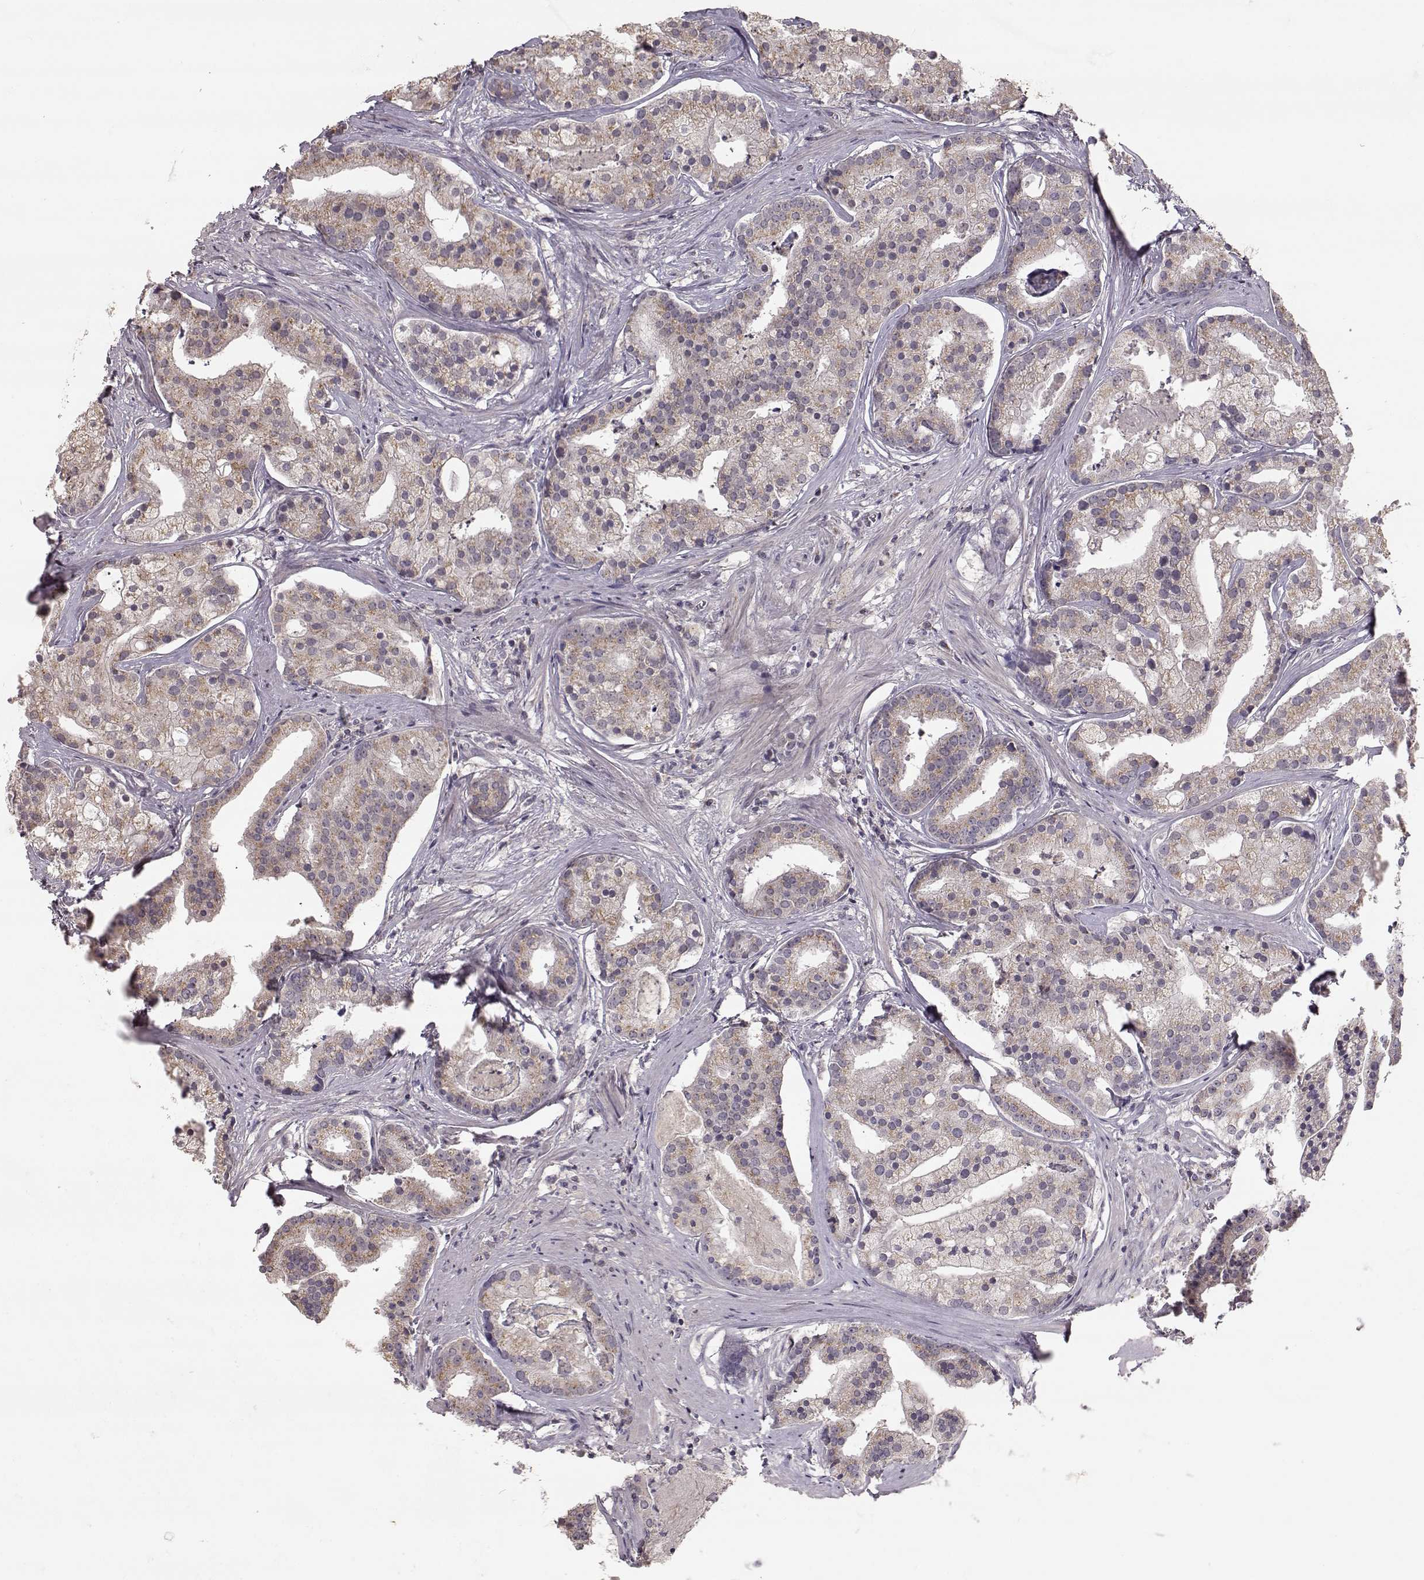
{"staining": {"intensity": "weak", "quantity": "25%-75%", "location": "cytoplasmic/membranous"}, "tissue": "prostate cancer", "cell_type": "Tumor cells", "image_type": "cancer", "snomed": [{"axis": "morphology", "description": "Adenocarcinoma, NOS"}, {"axis": "topography", "description": "Prostate and seminal vesicle, NOS"}, {"axis": "topography", "description": "Prostate"}], "caption": "Protein expression analysis of adenocarcinoma (prostate) demonstrates weak cytoplasmic/membranous staining in approximately 25%-75% of tumor cells.", "gene": "PNMT", "patient": {"sex": "male", "age": 44}}